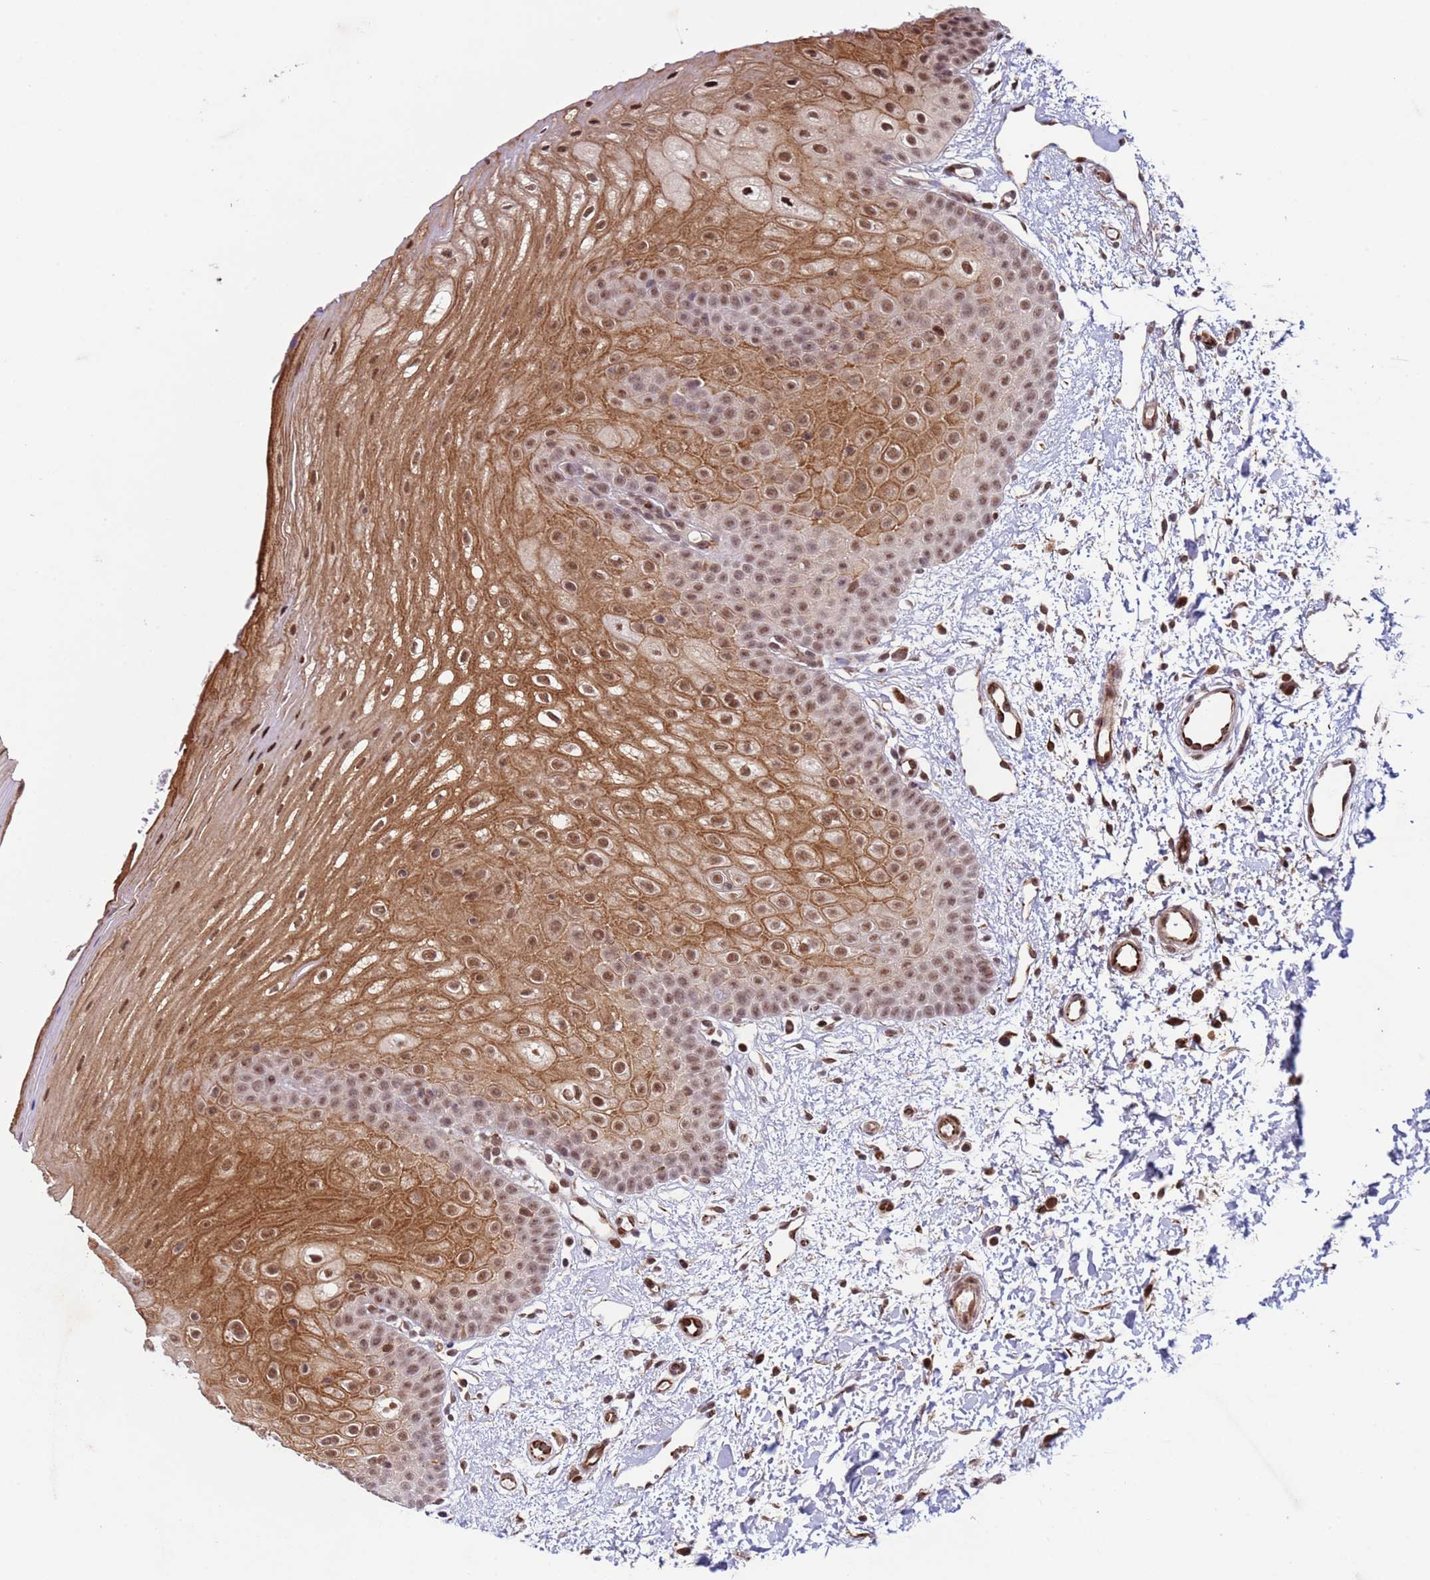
{"staining": {"intensity": "moderate", "quantity": ">75%", "location": "cytoplasmic/membranous,nuclear"}, "tissue": "oral mucosa", "cell_type": "Squamous epithelial cells", "image_type": "normal", "snomed": [{"axis": "morphology", "description": "Normal tissue, NOS"}, {"axis": "topography", "description": "Oral tissue"}], "caption": "DAB immunohistochemical staining of unremarkable oral mucosa shows moderate cytoplasmic/membranous,nuclear protein staining in approximately >75% of squamous epithelial cells.", "gene": "SHC3", "patient": {"sex": "female", "age": 67}}